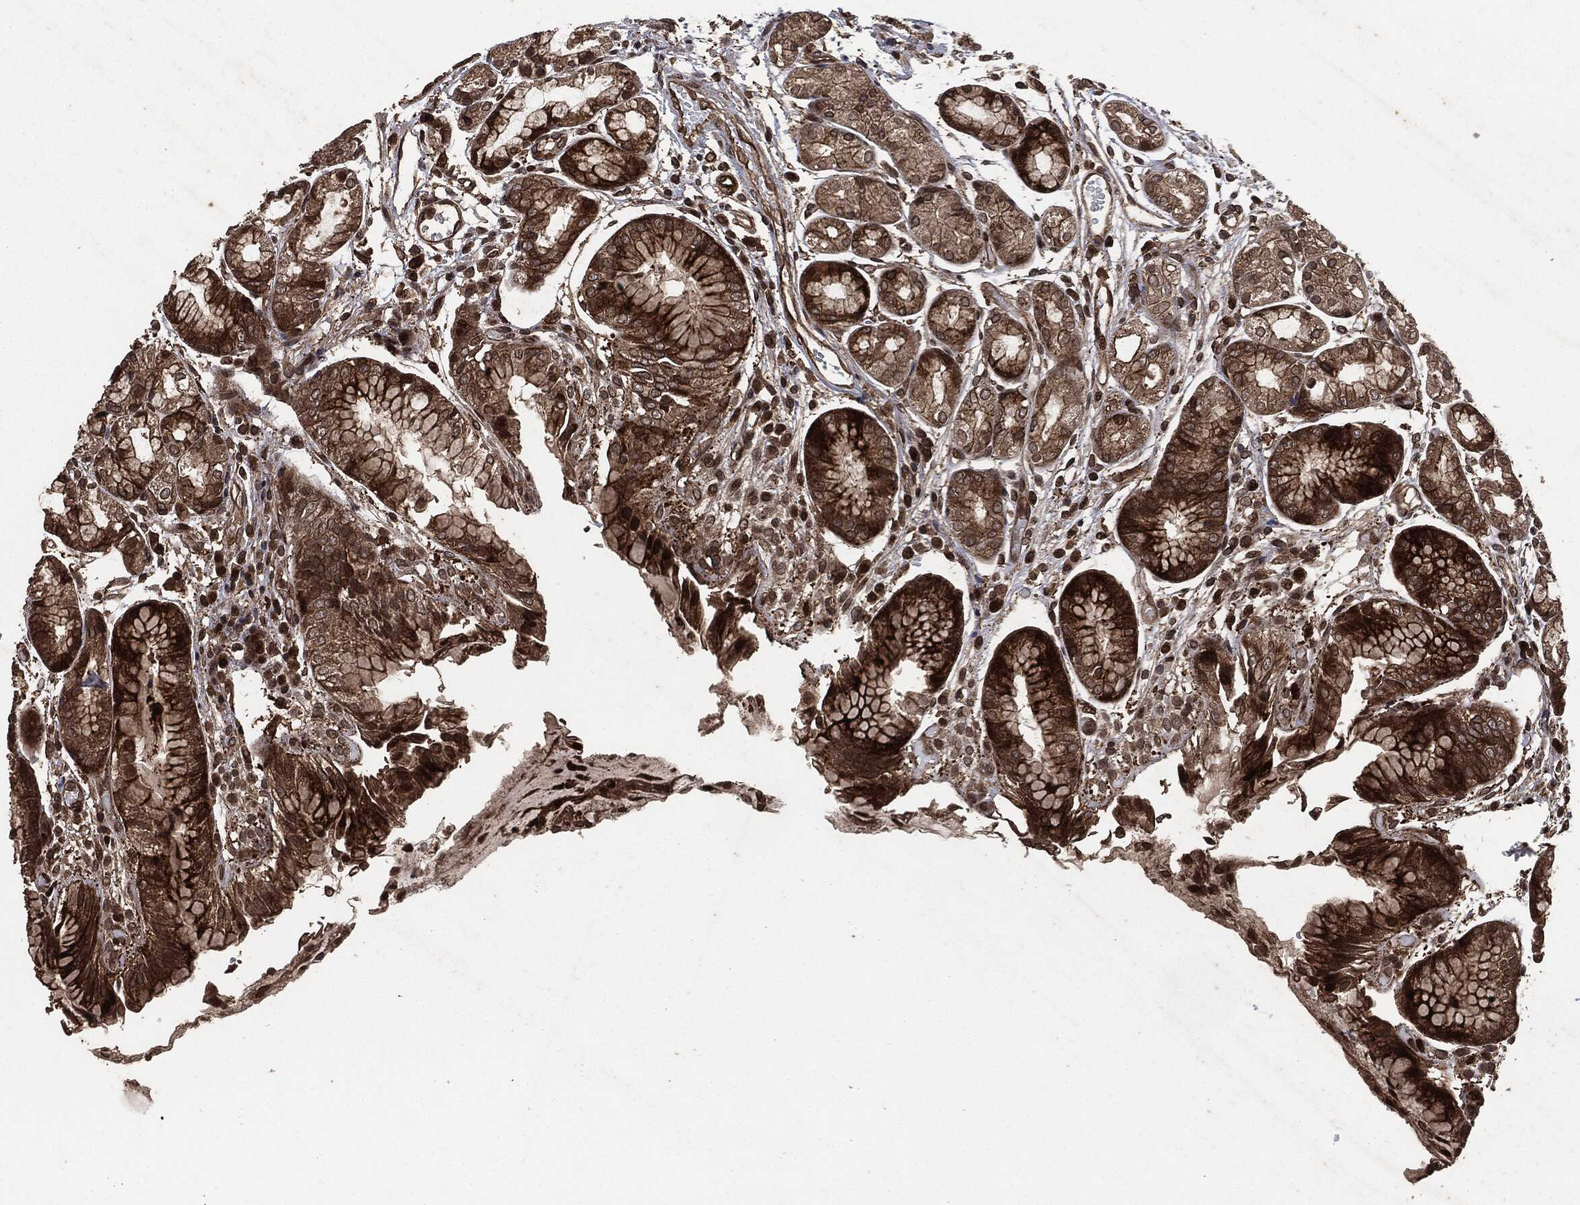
{"staining": {"intensity": "moderate", "quantity": ">75%", "location": "cytoplasmic/membranous"}, "tissue": "stomach", "cell_type": "Glandular cells", "image_type": "normal", "snomed": [{"axis": "morphology", "description": "Normal tissue, NOS"}, {"axis": "topography", "description": "Stomach, upper"}], "caption": "DAB immunohistochemical staining of benign human stomach displays moderate cytoplasmic/membranous protein expression in approximately >75% of glandular cells. (Brightfield microscopy of DAB IHC at high magnification).", "gene": "IFIT1", "patient": {"sex": "male", "age": 72}}